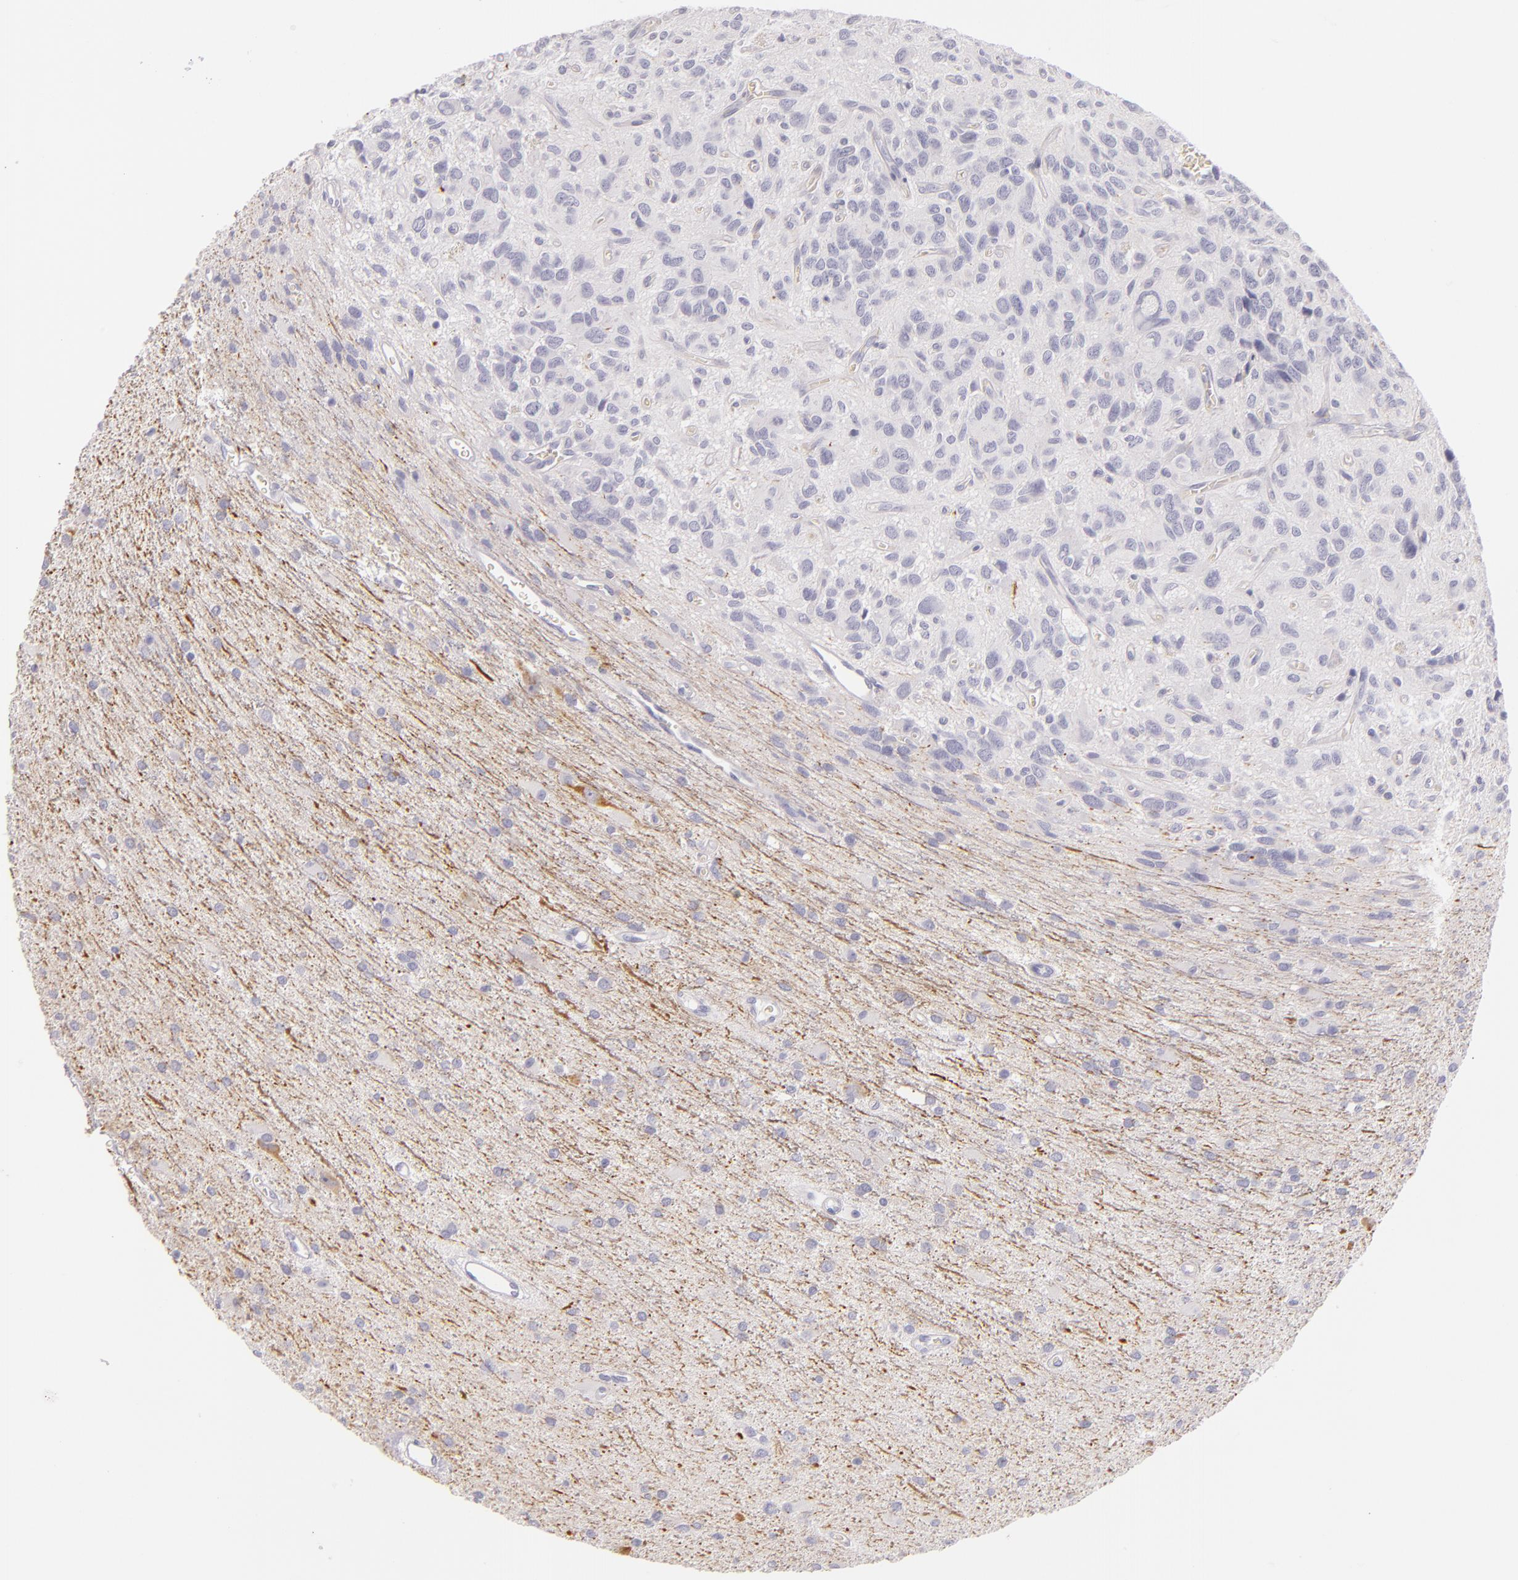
{"staining": {"intensity": "weak", "quantity": "<25%", "location": "cytoplasmic/membranous"}, "tissue": "glioma", "cell_type": "Tumor cells", "image_type": "cancer", "snomed": [{"axis": "morphology", "description": "Glioma, malignant, Low grade"}, {"axis": "topography", "description": "Brain"}], "caption": "A photomicrograph of human malignant low-grade glioma is negative for staining in tumor cells. The staining was performed using DAB (3,3'-diaminobenzidine) to visualize the protein expression in brown, while the nuclei were stained in blue with hematoxylin (Magnification: 20x).", "gene": "INA", "patient": {"sex": "female", "age": 15}}